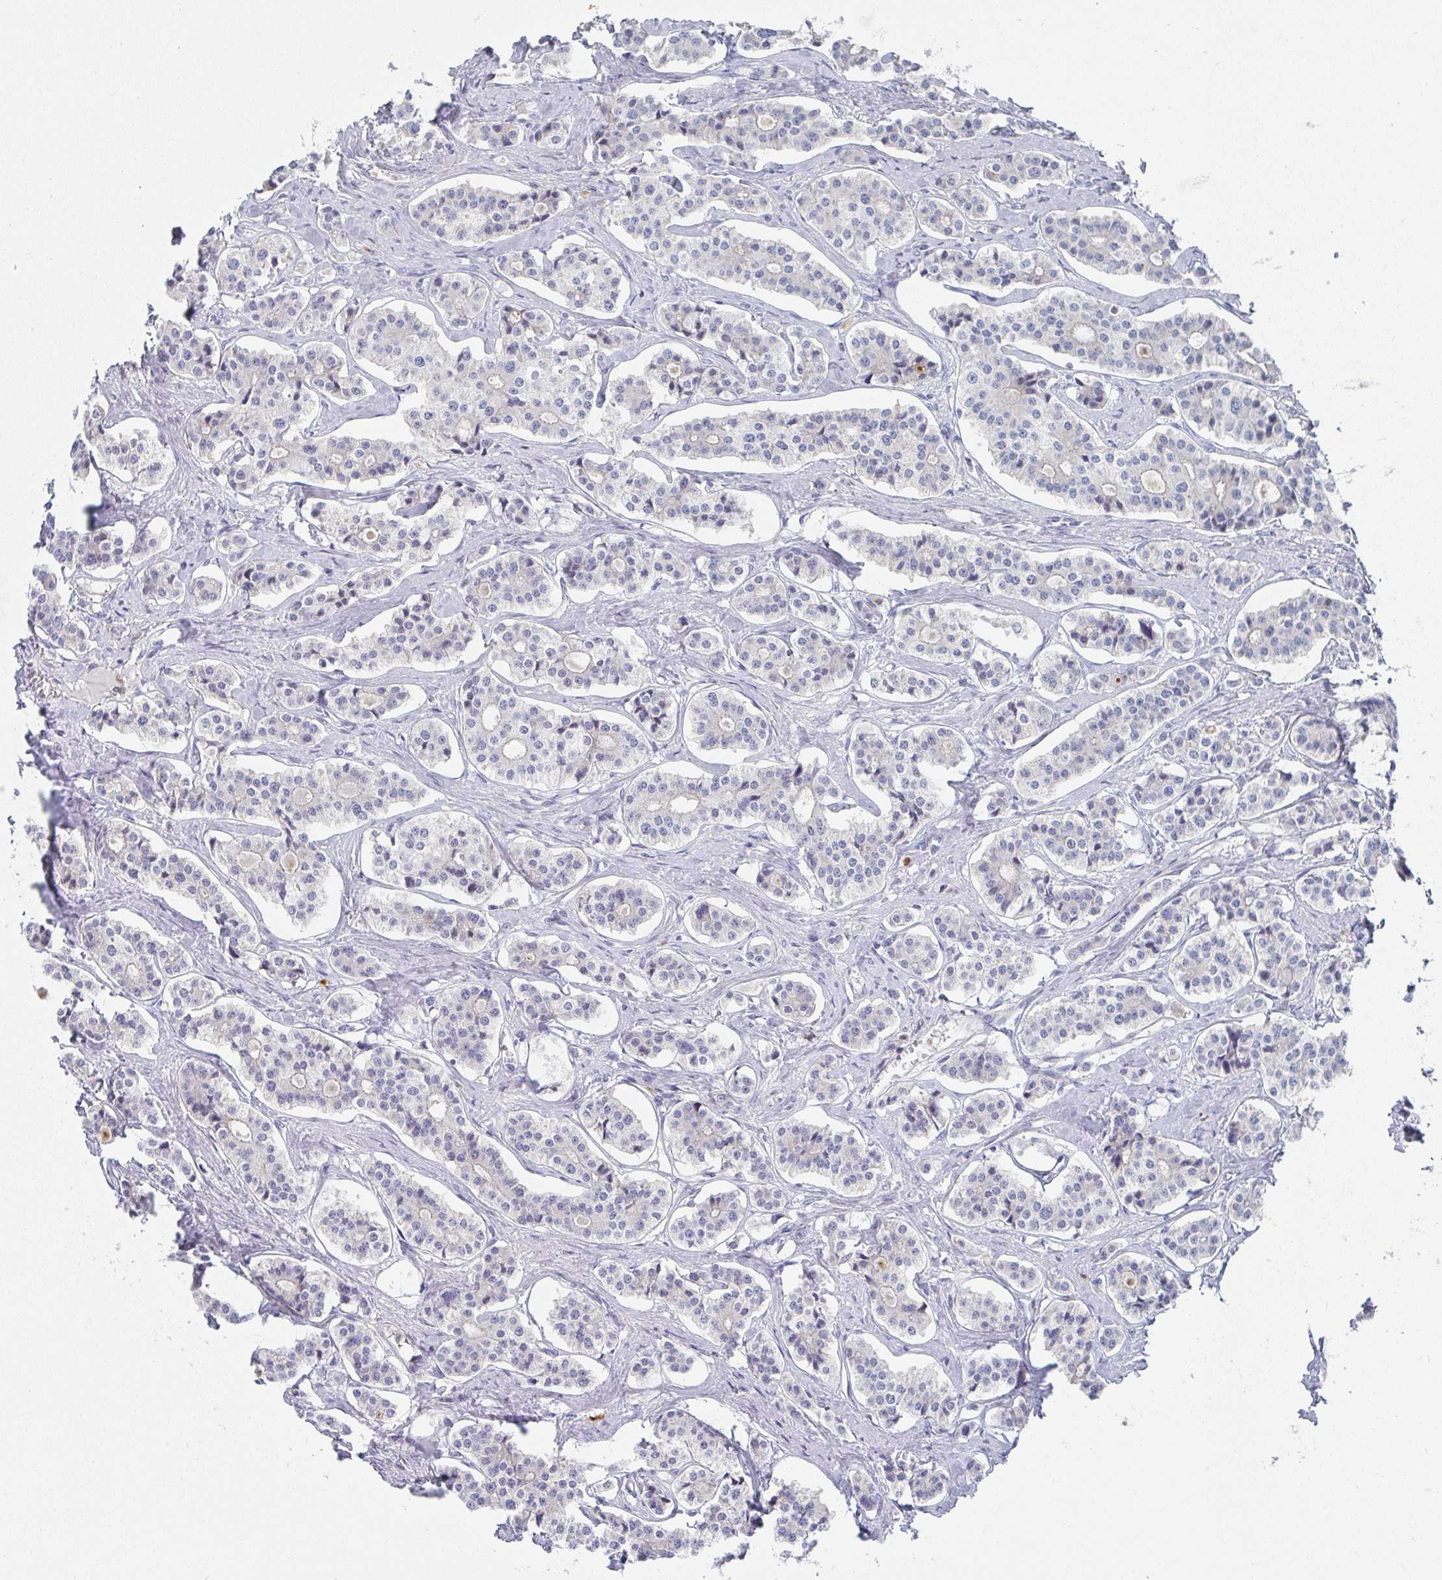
{"staining": {"intensity": "negative", "quantity": "none", "location": "none"}, "tissue": "carcinoid", "cell_type": "Tumor cells", "image_type": "cancer", "snomed": [{"axis": "morphology", "description": "Carcinoid, malignant, NOS"}, {"axis": "topography", "description": "Small intestine"}], "caption": "Malignant carcinoid was stained to show a protein in brown. There is no significant staining in tumor cells.", "gene": "KLHL33", "patient": {"sex": "male", "age": 63}}